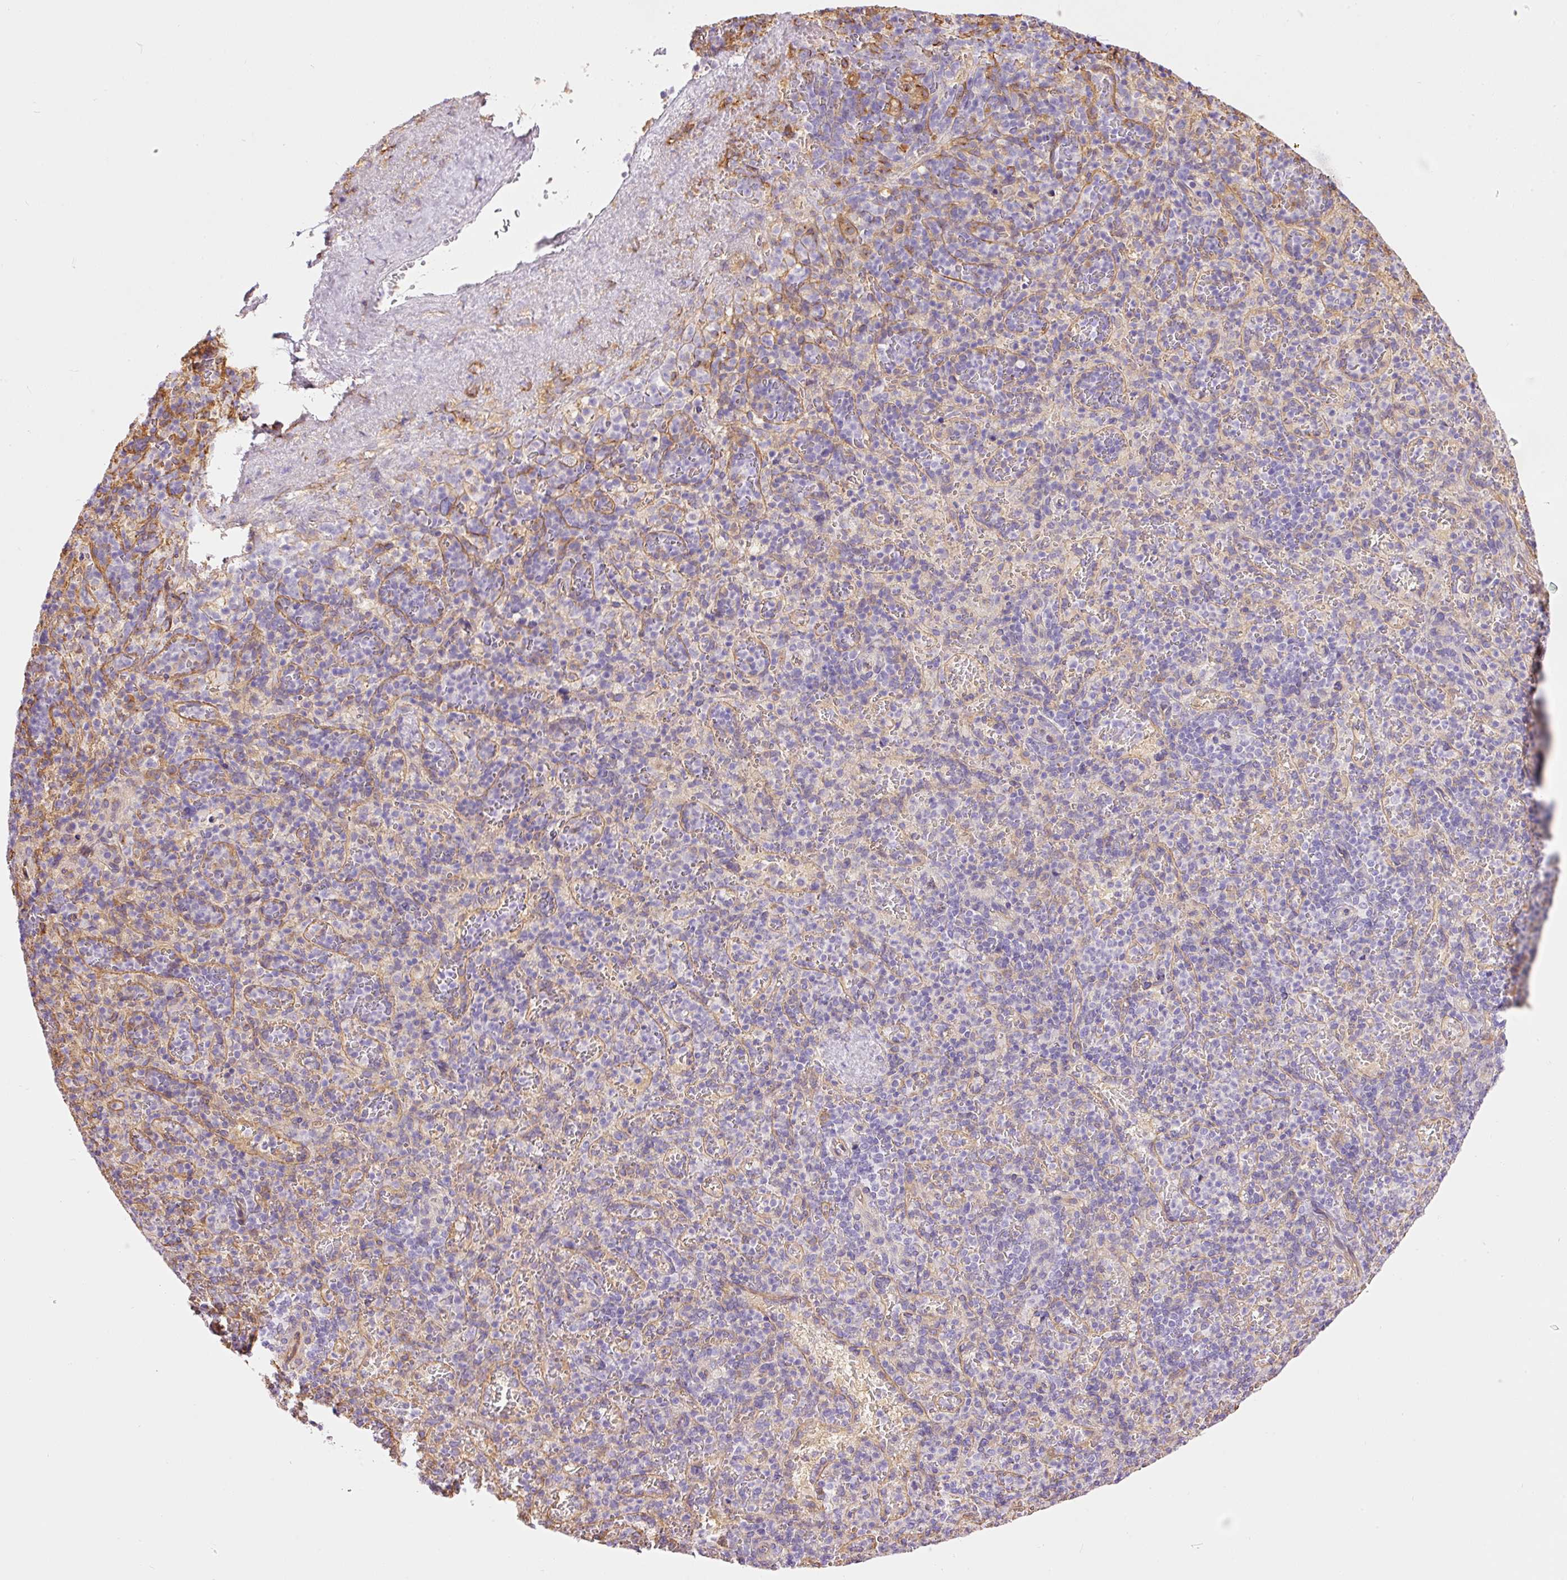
{"staining": {"intensity": "negative", "quantity": "none", "location": "none"}, "tissue": "spleen", "cell_type": "Cells in red pulp", "image_type": "normal", "snomed": [{"axis": "morphology", "description": "Normal tissue, NOS"}, {"axis": "topography", "description": "Spleen"}], "caption": "High power microscopy micrograph of an IHC photomicrograph of unremarkable spleen, revealing no significant expression in cells in red pulp. Brightfield microscopy of immunohistochemistry (IHC) stained with DAB (brown) and hematoxylin (blue), captured at high magnification.", "gene": "ENSG00000249624", "patient": {"sex": "female", "age": 74}}